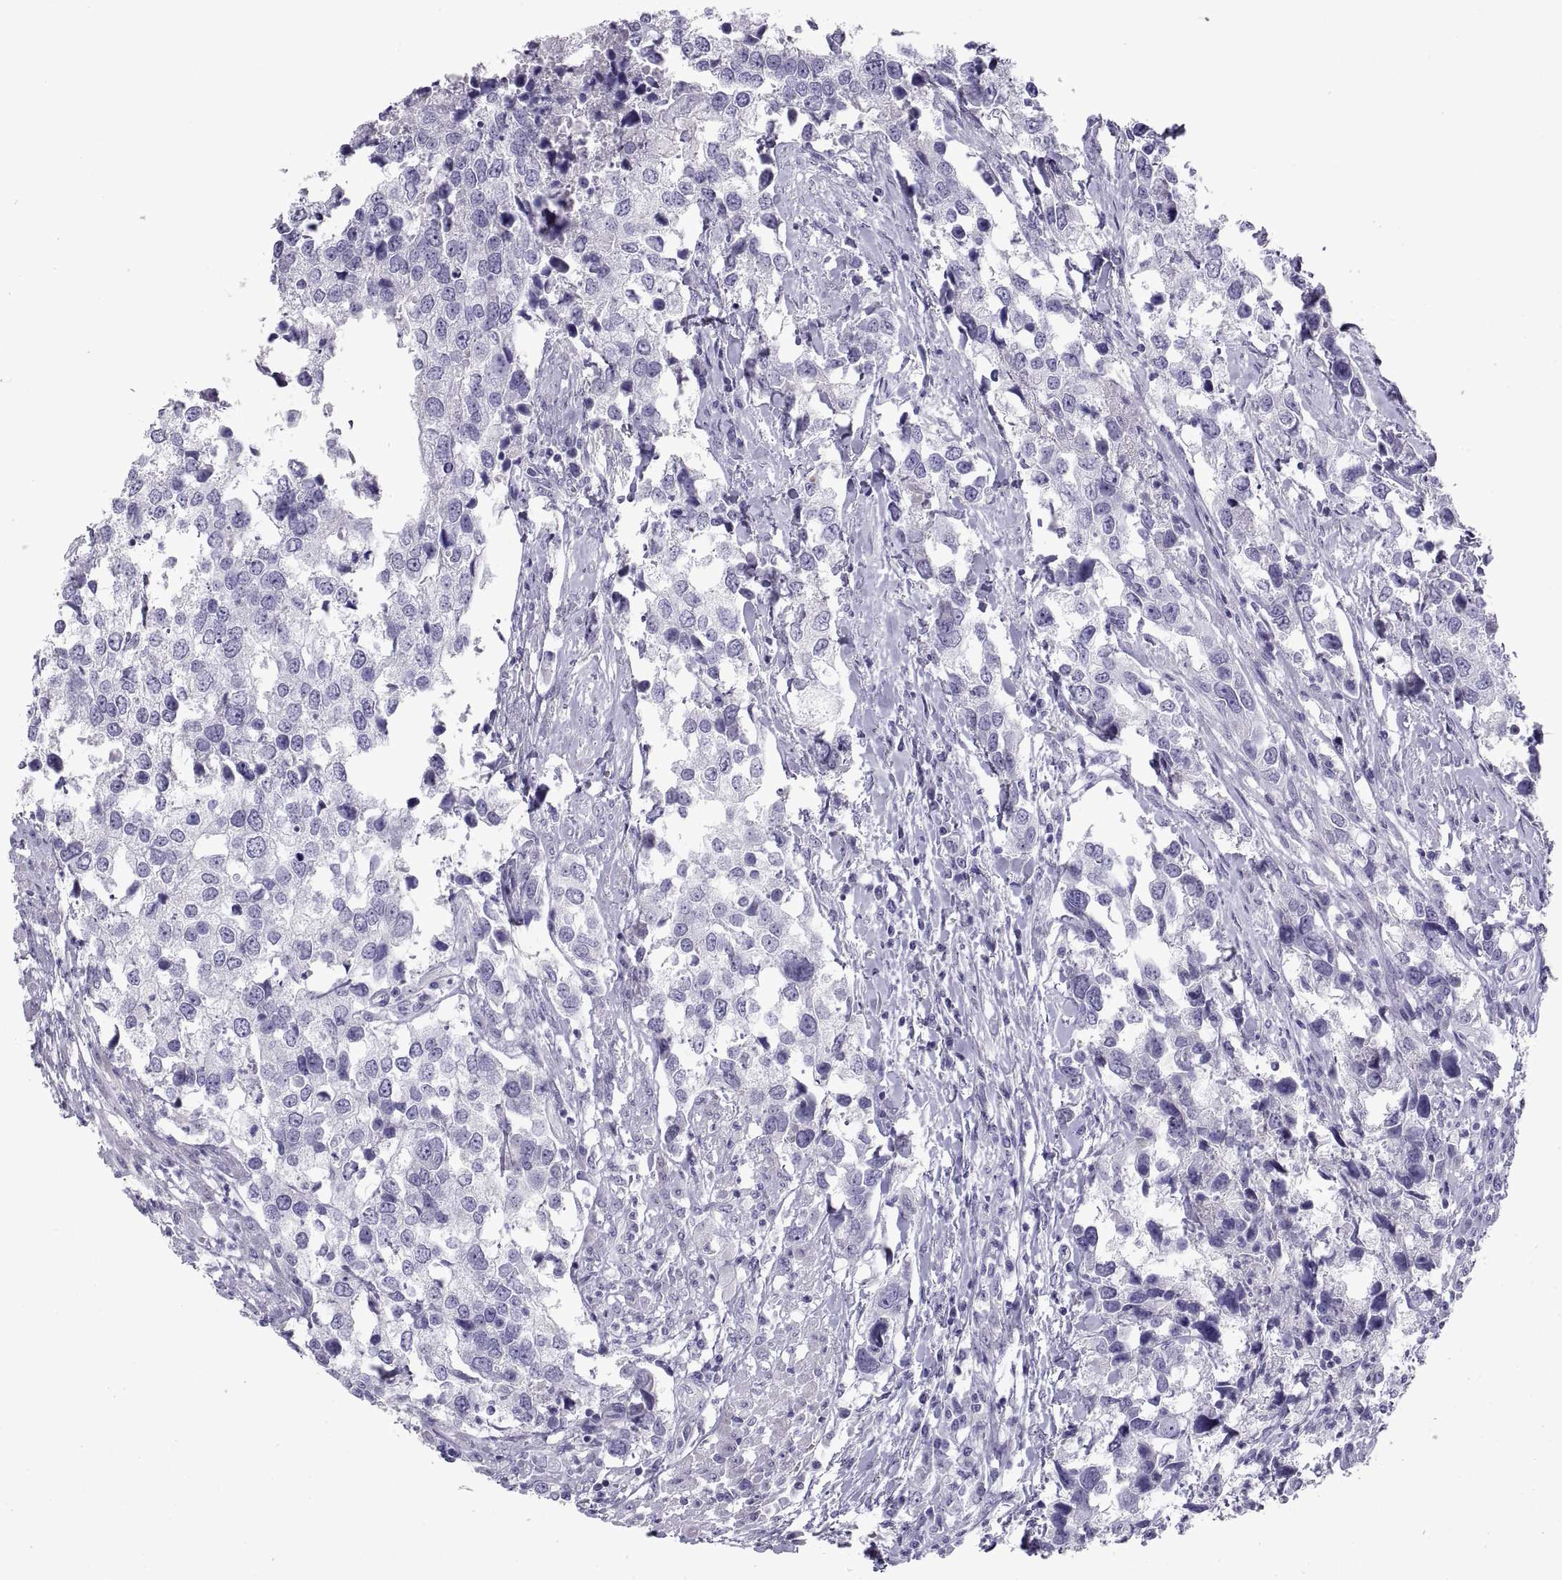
{"staining": {"intensity": "negative", "quantity": "none", "location": "none"}, "tissue": "urothelial cancer", "cell_type": "Tumor cells", "image_type": "cancer", "snomed": [{"axis": "morphology", "description": "Urothelial carcinoma, NOS"}, {"axis": "morphology", "description": "Urothelial carcinoma, High grade"}, {"axis": "topography", "description": "Urinary bladder"}], "caption": "Immunohistochemistry micrograph of neoplastic tissue: urothelial cancer stained with DAB (3,3'-diaminobenzidine) displays no significant protein positivity in tumor cells.", "gene": "RGS20", "patient": {"sex": "male", "age": 63}}